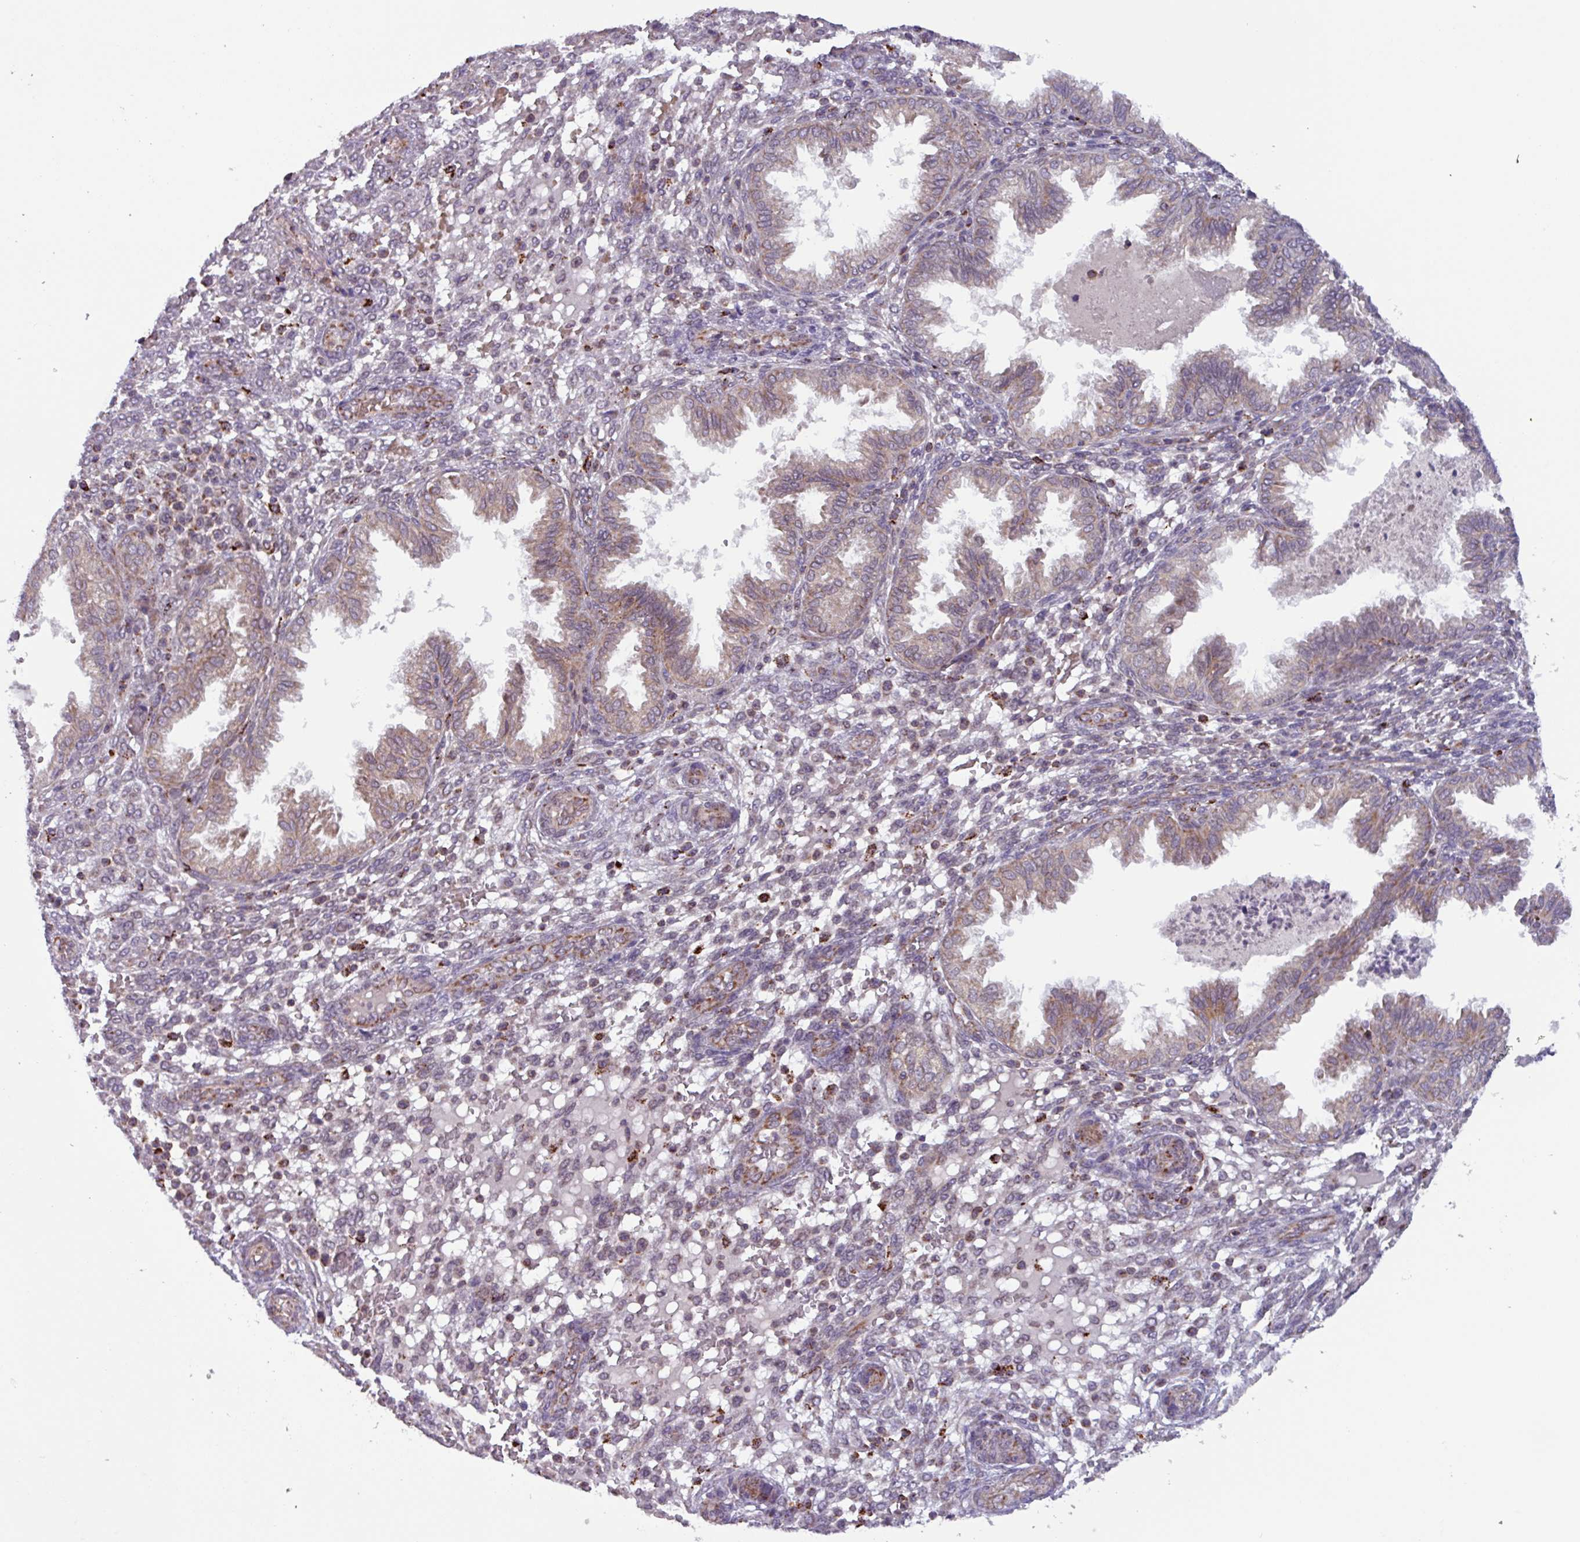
{"staining": {"intensity": "moderate", "quantity": "<25%", "location": "cytoplasmic/membranous"}, "tissue": "endometrium", "cell_type": "Cells in endometrial stroma", "image_type": "normal", "snomed": [{"axis": "morphology", "description": "Normal tissue, NOS"}, {"axis": "topography", "description": "Endometrium"}], "caption": "A low amount of moderate cytoplasmic/membranous positivity is present in approximately <25% of cells in endometrial stroma in unremarkable endometrium.", "gene": "AKIRIN1", "patient": {"sex": "female", "age": 33}}